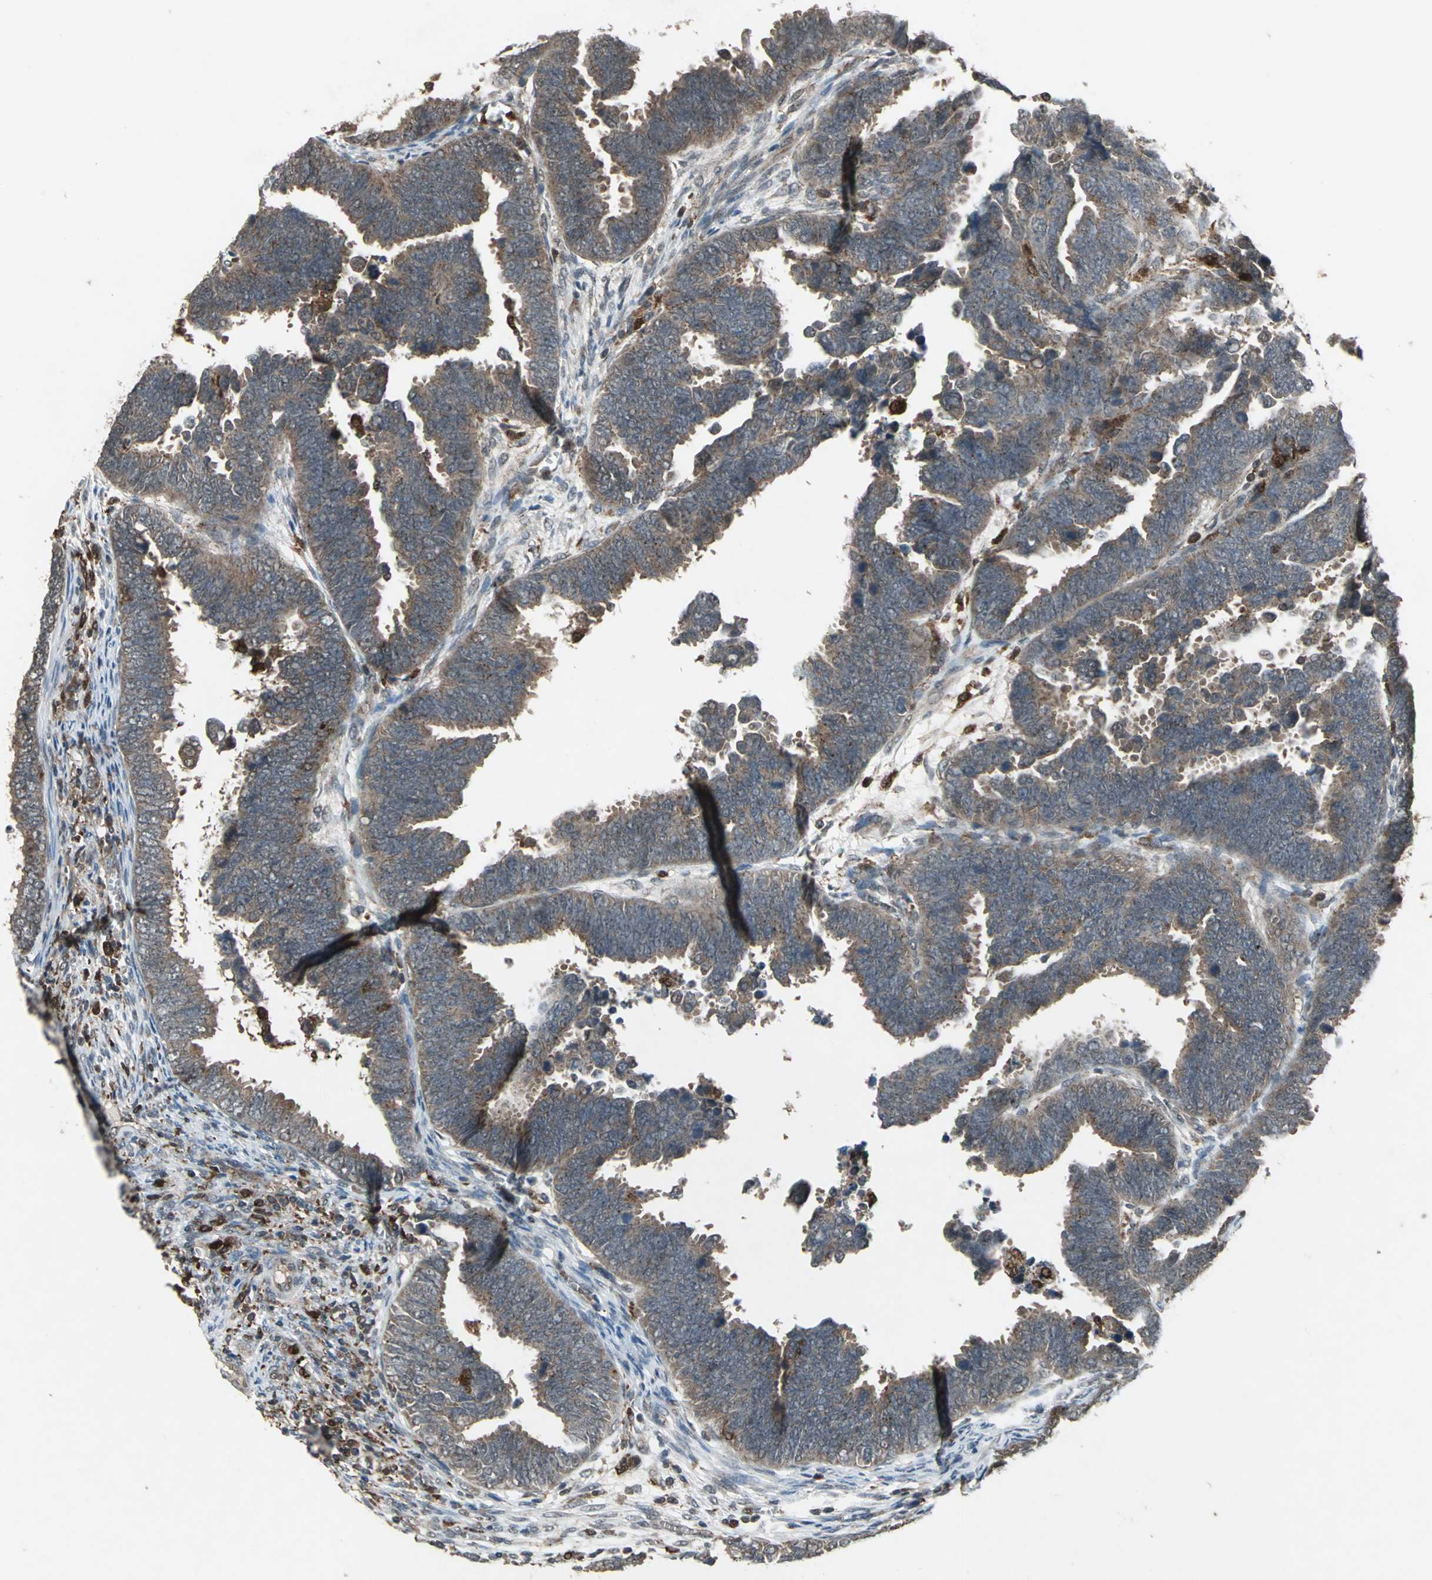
{"staining": {"intensity": "moderate", "quantity": ">75%", "location": "cytoplasmic/membranous"}, "tissue": "endometrial cancer", "cell_type": "Tumor cells", "image_type": "cancer", "snomed": [{"axis": "morphology", "description": "Adenocarcinoma, NOS"}, {"axis": "topography", "description": "Endometrium"}], "caption": "Human adenocarcinoma (endometrial) stained with a protein marker demonstrates moderate staining in tumor cells.", "gene": "PYCARD", "patient": {"sex": "female", "age": 75}}